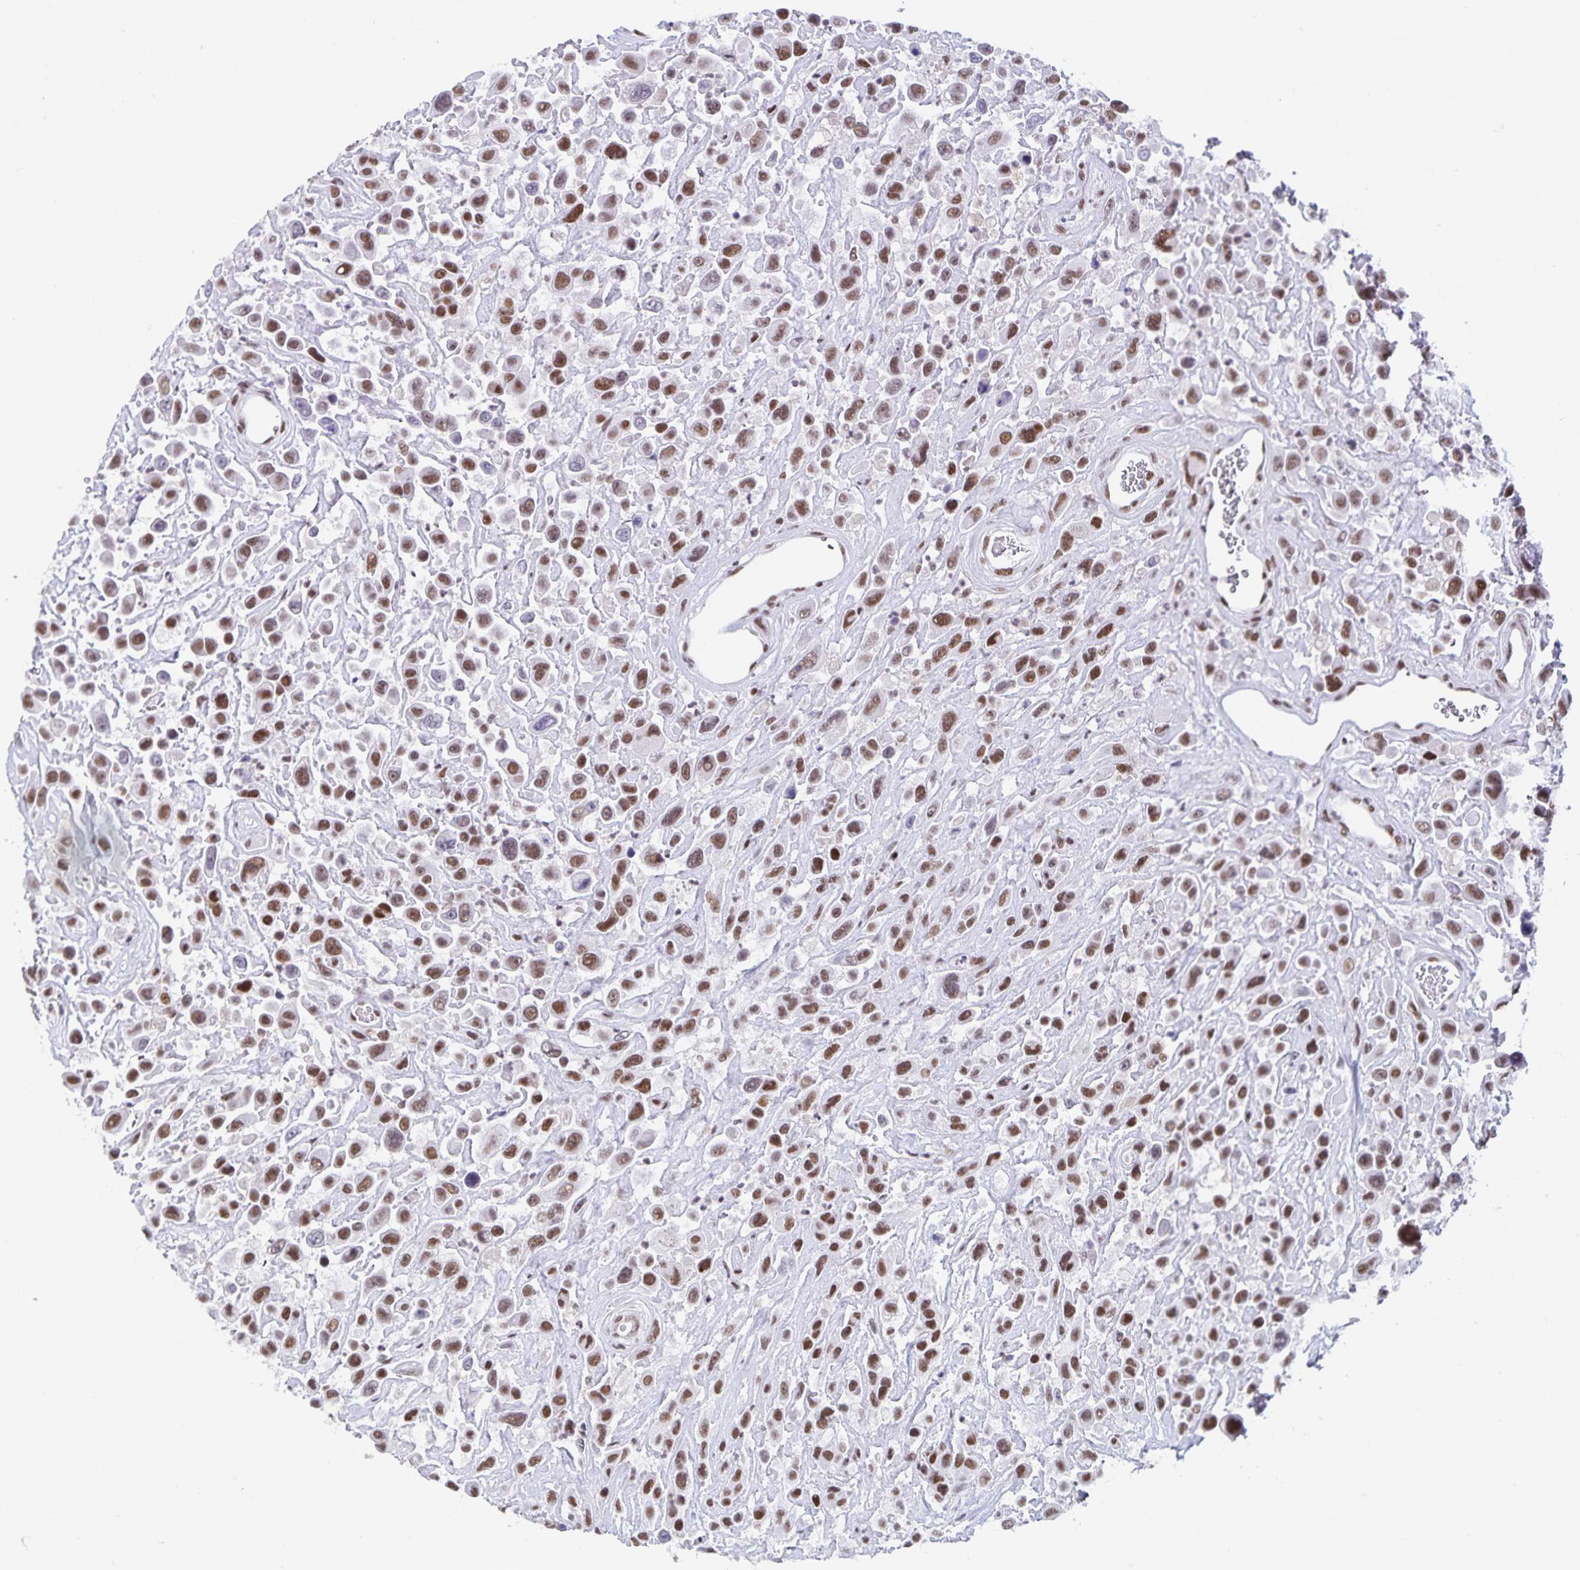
{"staining": {"intensity": "moderate", "quantity": ">75%", "location": "nuclear"}, "tissue": "urothelial cancer", "cell_type": "Tumor cells", "image_type": "cancer", "snomed": [{"axis": "morphology", "description": "Urothelial carcinoma, High grade"}, {"axis": "topography", "description": "Urinary bladder"}], "caption": "There is medium levels of moderate nuclear expression in tumor cells of urothelial carcinoma (high-grade), as demonstrated by immunohistochemical staining (brown color).", "gene": "PBX2", "patient": {"sex": "male", "age": 53}}